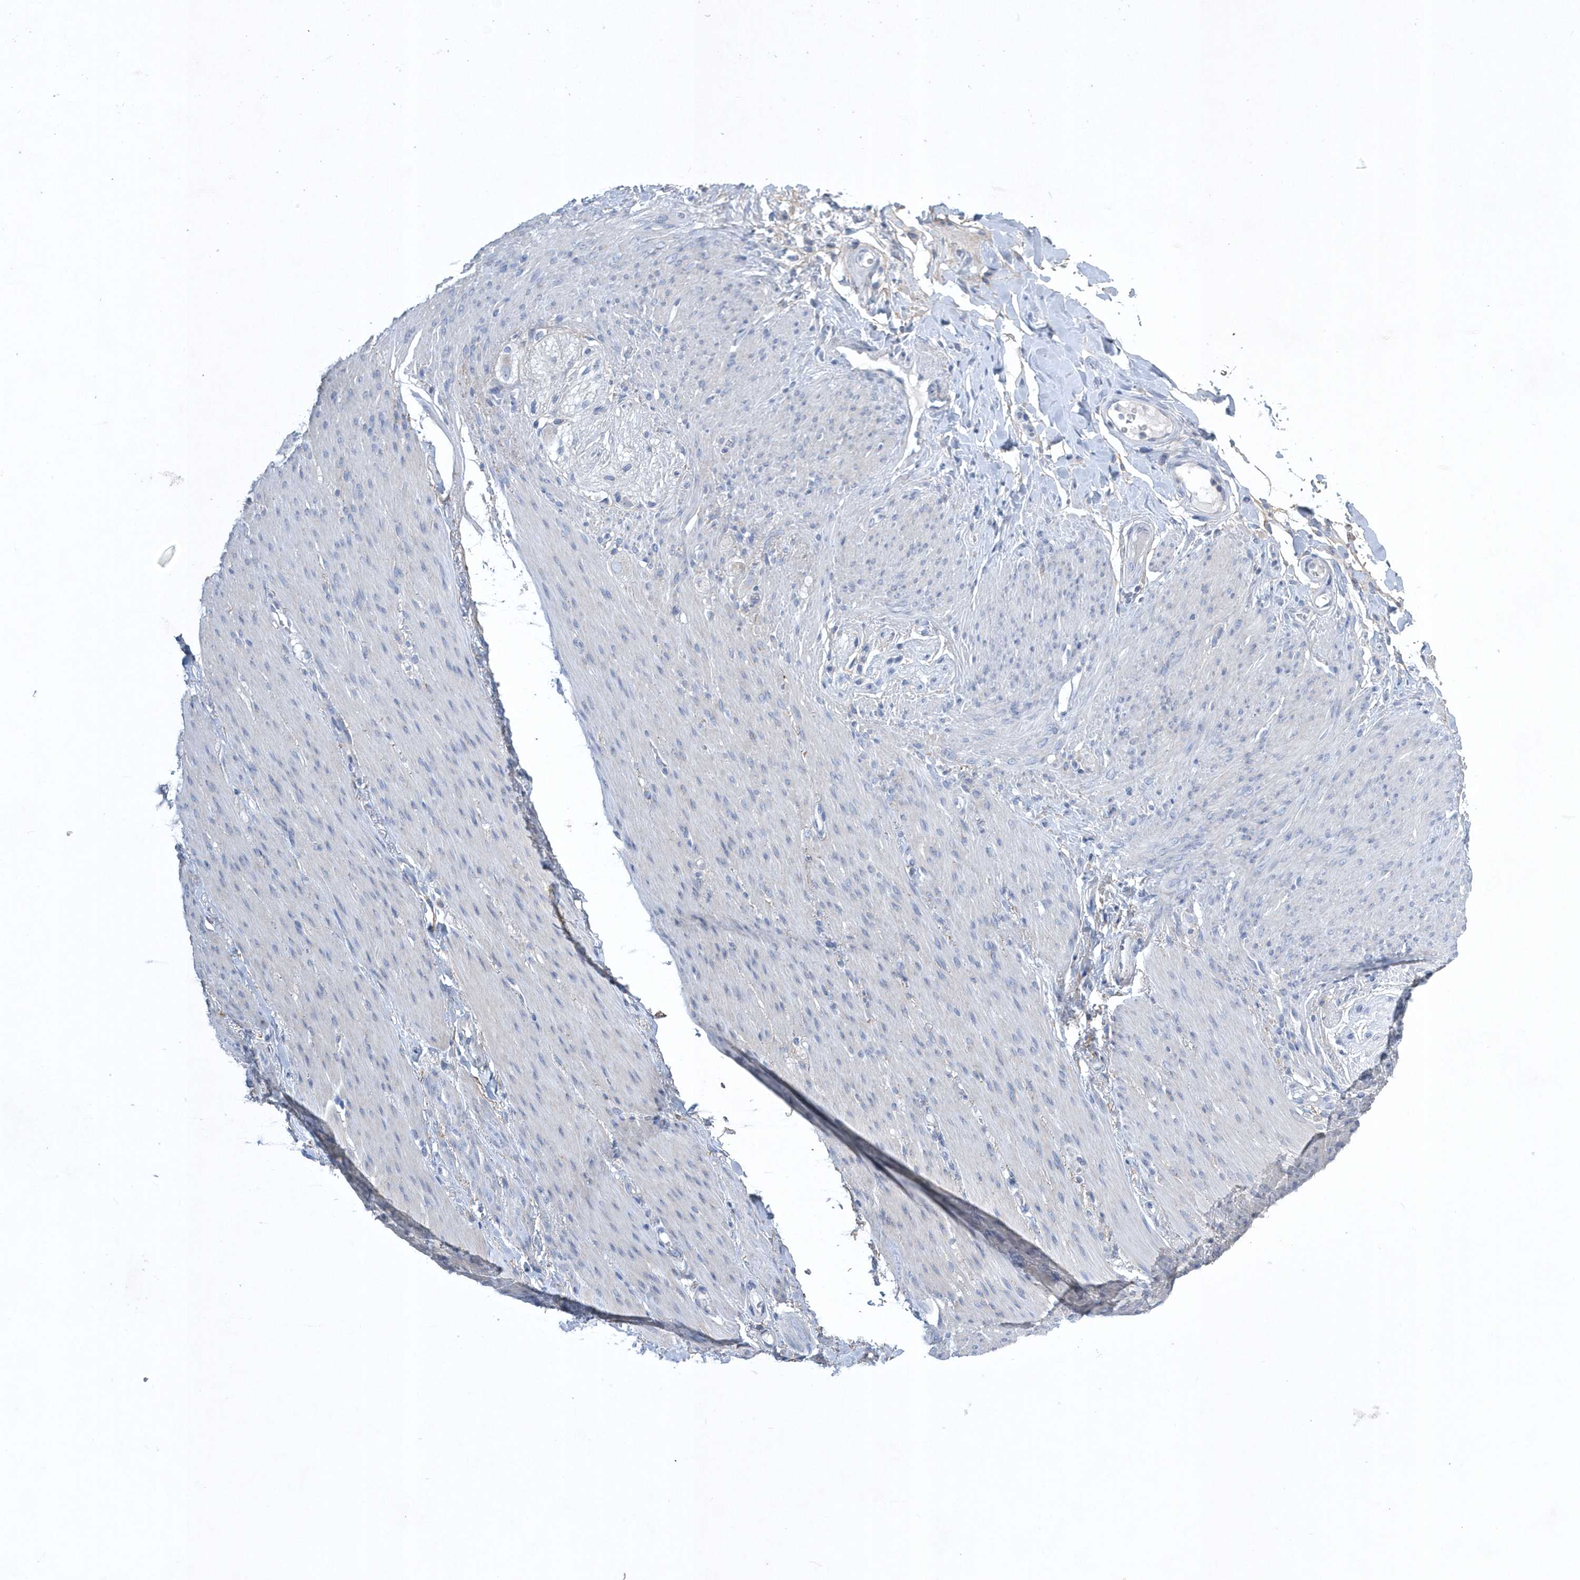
{"staining": {"intensity": "negative", "quantity": "none", "location": "none"}, "tissue": "adipose tissue", "cell_type": "Adipocytes", "image_type": "normal", "snomed": [{"axis": "morphology", "description": "Normal tissue, NOS"}, {"axis": "topography", "description": "Colon"}, {"axis": "topography", "description": "Peripheral nerve tissue"}], "caption": "DAB (3,3'-diaminobenzidine) immunohistochemical staining of unremarkable human adipose tissue exhibits no significant expression in adipocytes. (DAB (3,3'-diaminobenzidine) IHC, high magnification).", "gene": "SPATA18", "patient": {"sex": "female", "age": 61}}